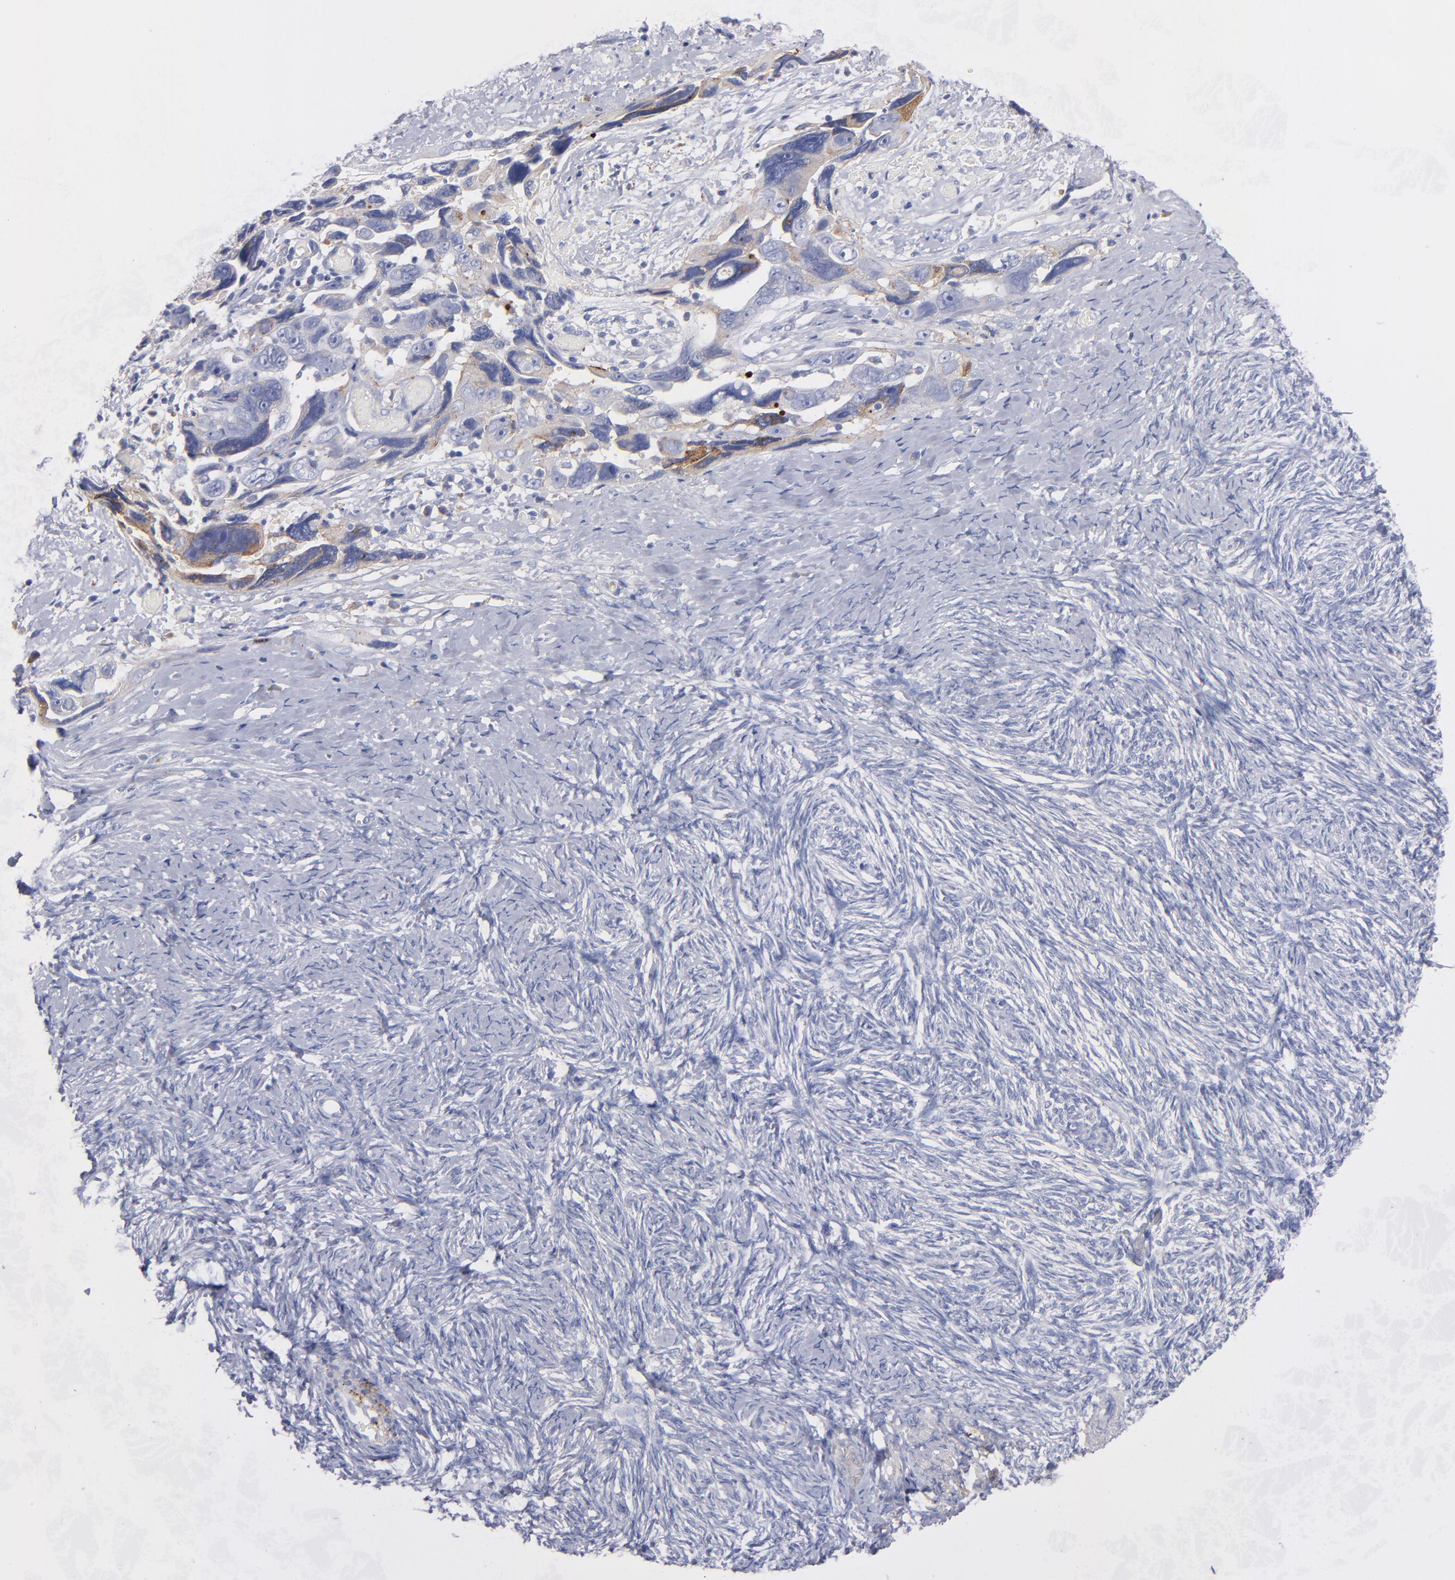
{"staining": {"intensity": "weak", "quantity": "<25%", "location": "cytoplasmic/membranous"}, "tissue": "ovarian cancer", "cell_type": "Tumor cells", "image_type": "cancer", "snomed": [{"axis": "morphology", "description": "Normal tissue, NOS"}, {"axis": "morphology", "description": "Cystadenocarcinoma, serous, NOS"}, {"axis": "topography", "description": "Ovary"}], "caption": "Tumor cells are negative for brown protein staining in ovarian cancer.", "gene": "MFGE8", "patient": {"sex": "female", "age": 62}}